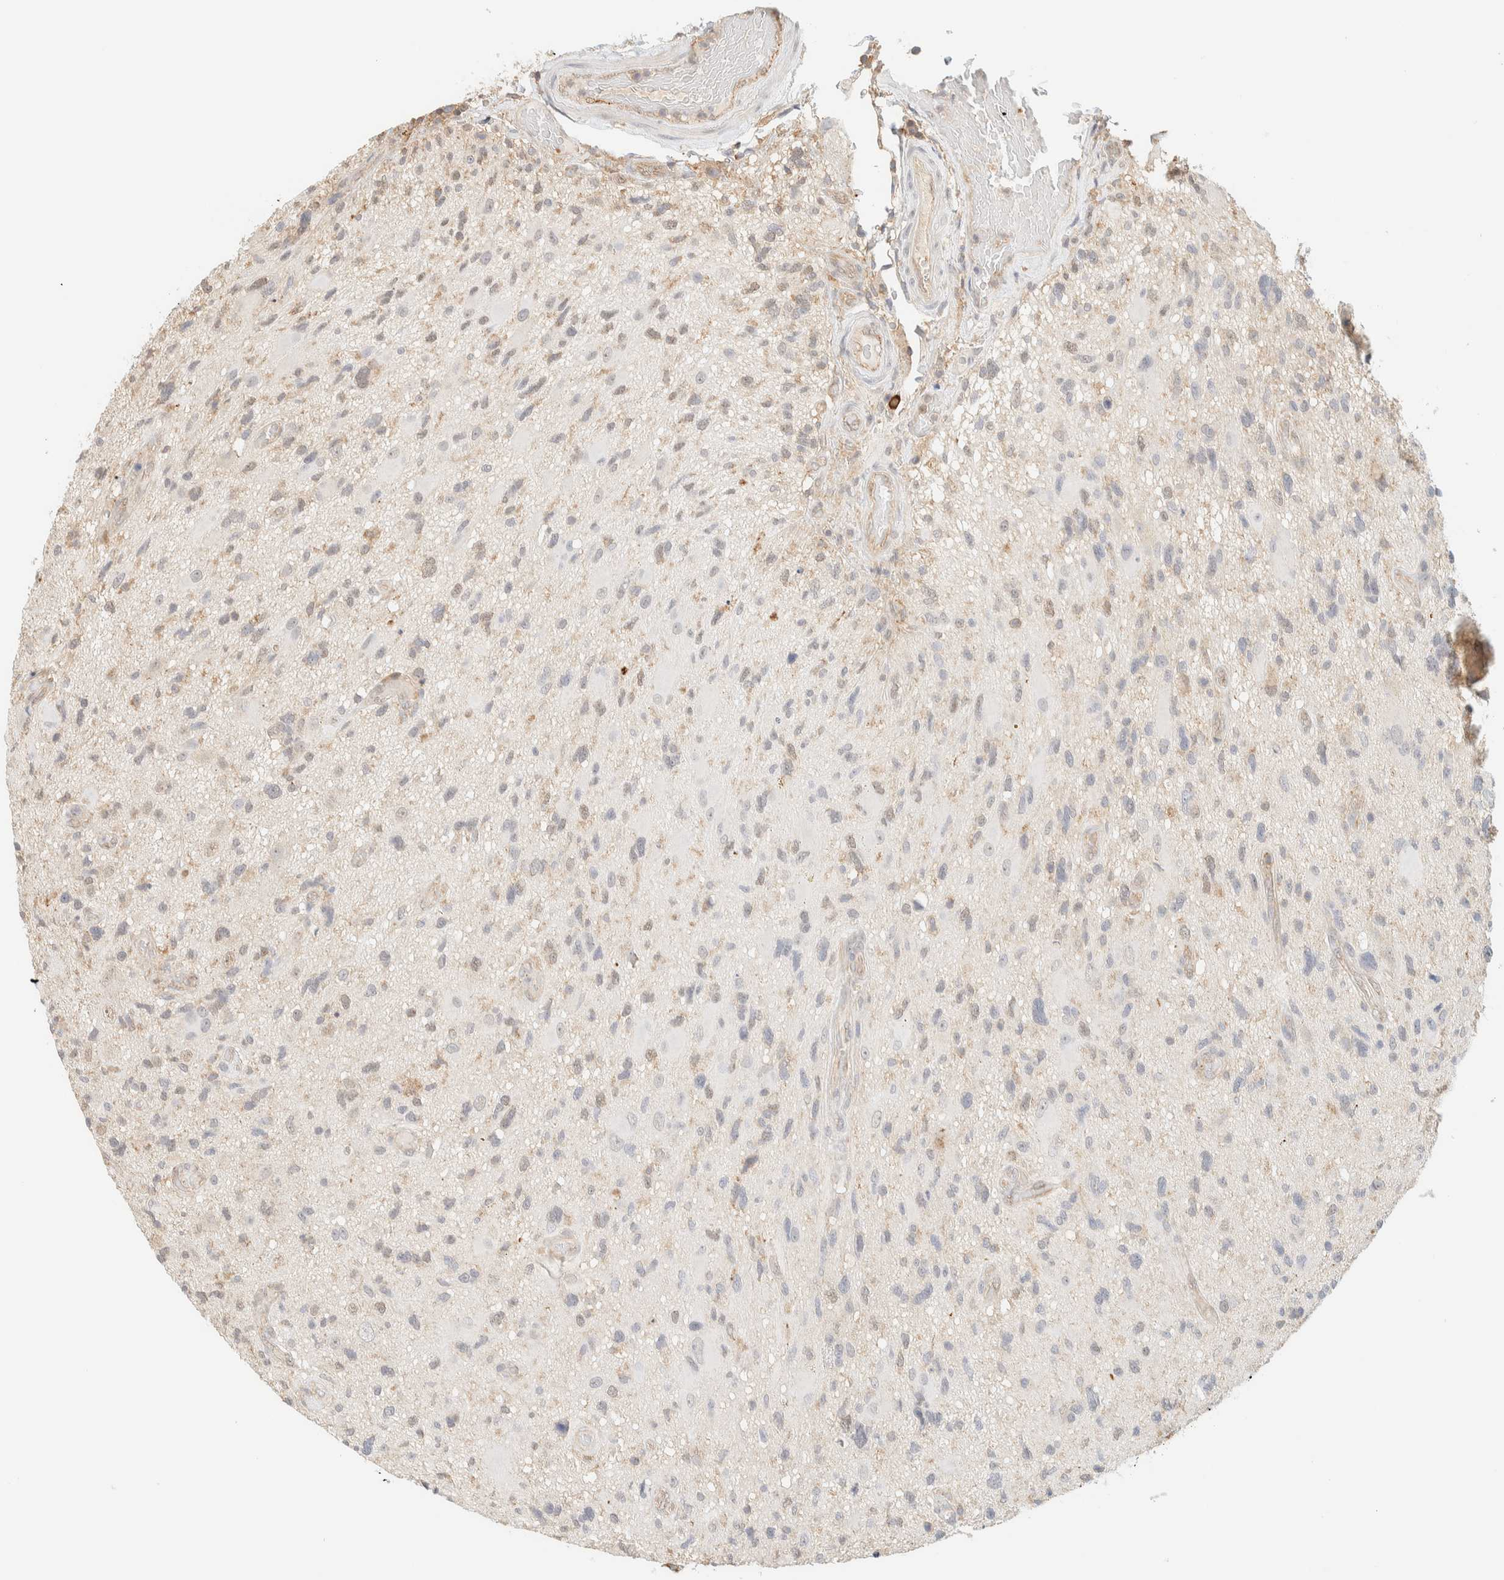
{"staining": {"intensity": "weak", "quantity": "<25%", "location": "cytoplasmic/membranous"}, "tissue": "glioma", "cell_type": "Tumor cells", "image_type": "cancer", "snomed": [{"axis": "morphology", "description": "Glioma, malignant, High grade"}, {"axis": "topography", "description": "Brain"}], "caption": "Immunohistochemistry image of human glioma stained for a protein (brown), which reveals no expression in tumor cells.", "gene": "TBC1D8B", "patient": {"sex": "male", "age": 33}}